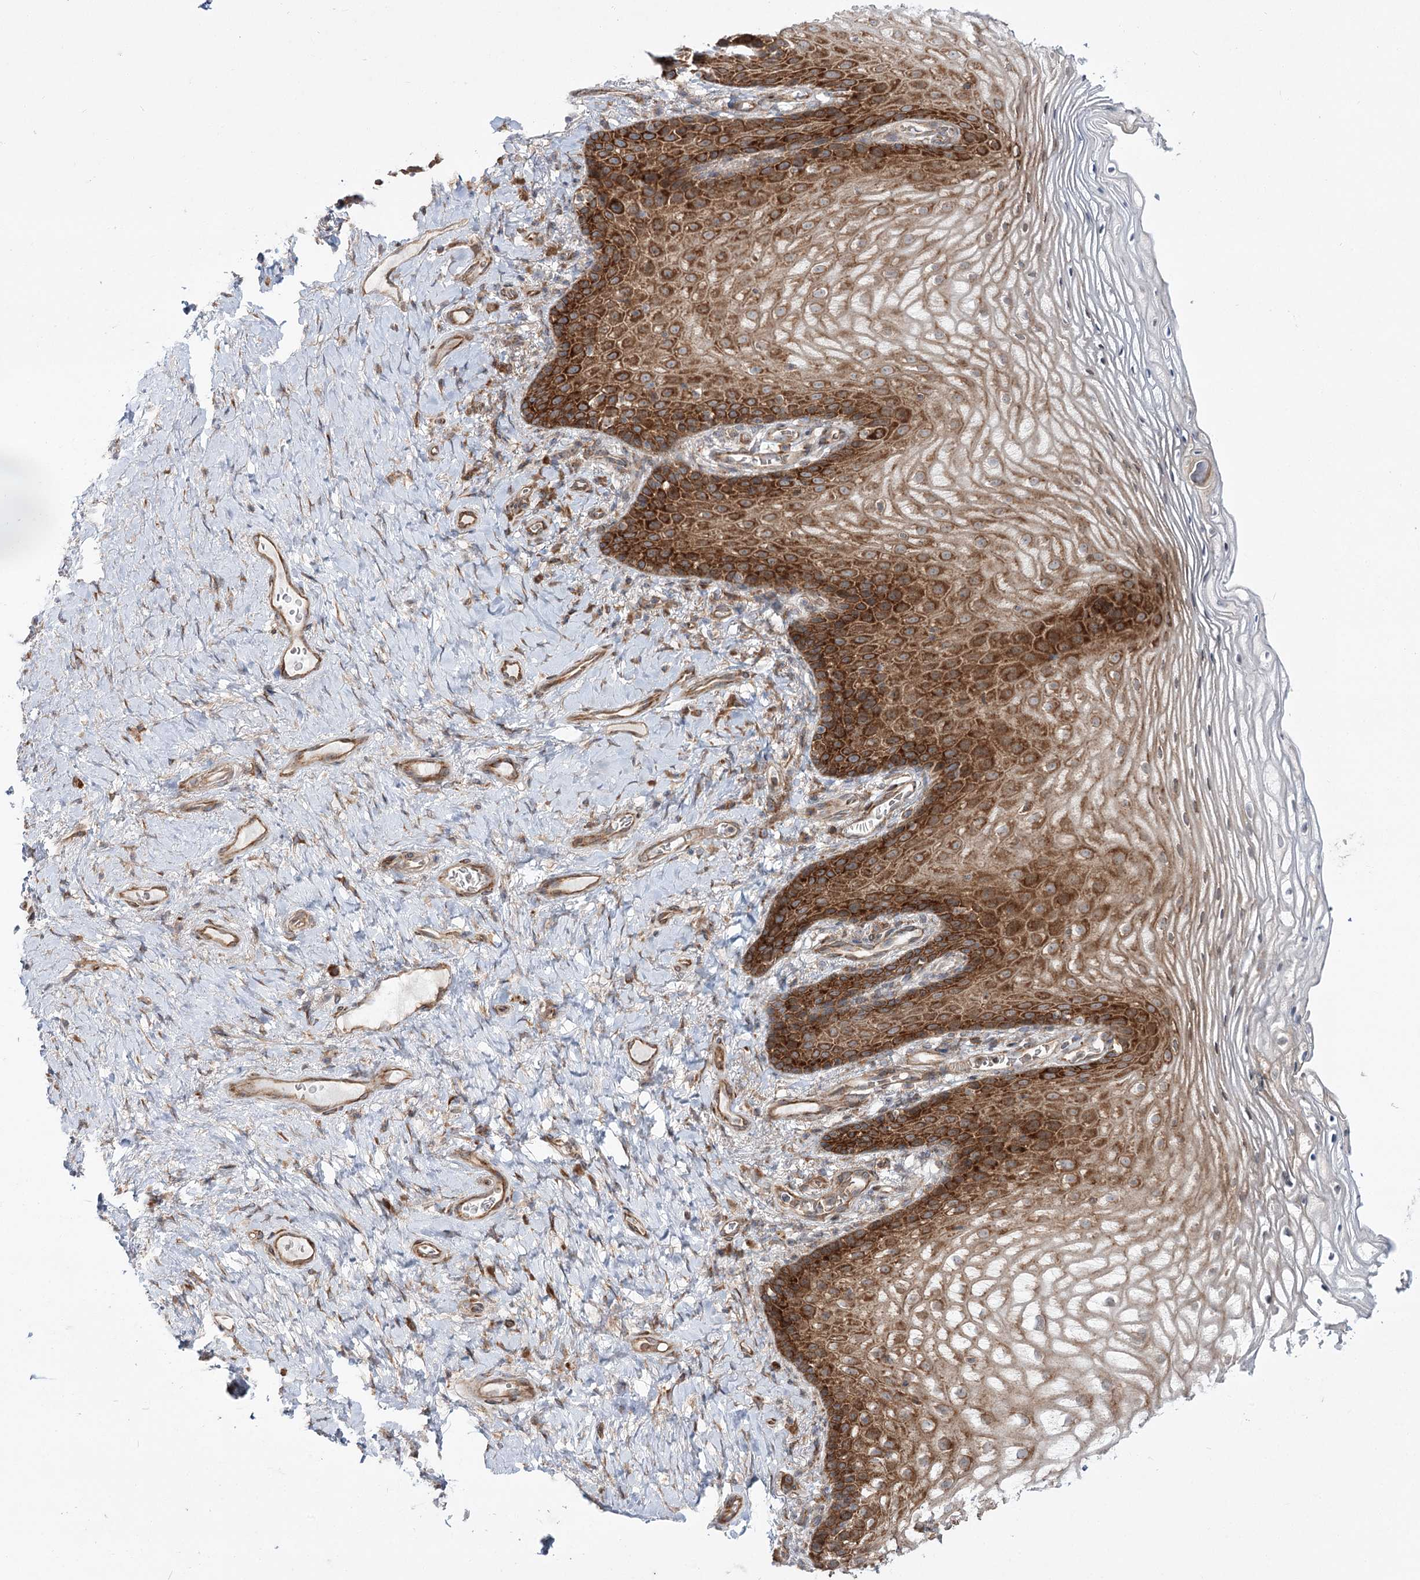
{"staining": {"intensity": "strong", "quantity": "25%-75%", "location": "cytoplasmic/membranous"}, "tissue": "vagina", "cell_type": "Squamous epithelial cells", "image_type": "normal", "snomed": [{"axis": "morphology", "description": "Normal tissue, NOS"}, {"axis": "topography", "description": "Vagina"}], "caption": "An IHC micrograph of normal tissue is shown. Protein staining in brown labels strong cytoplasmic/membranous positivity in vagina within squamous epithelial cells. The staining is performed using DAB brown chromogen to label protein expression. The nuclei are counter-stained blue using hematoxylin.", "gene": "VWA2", "patient": {"sex": "female", "age": 60}}